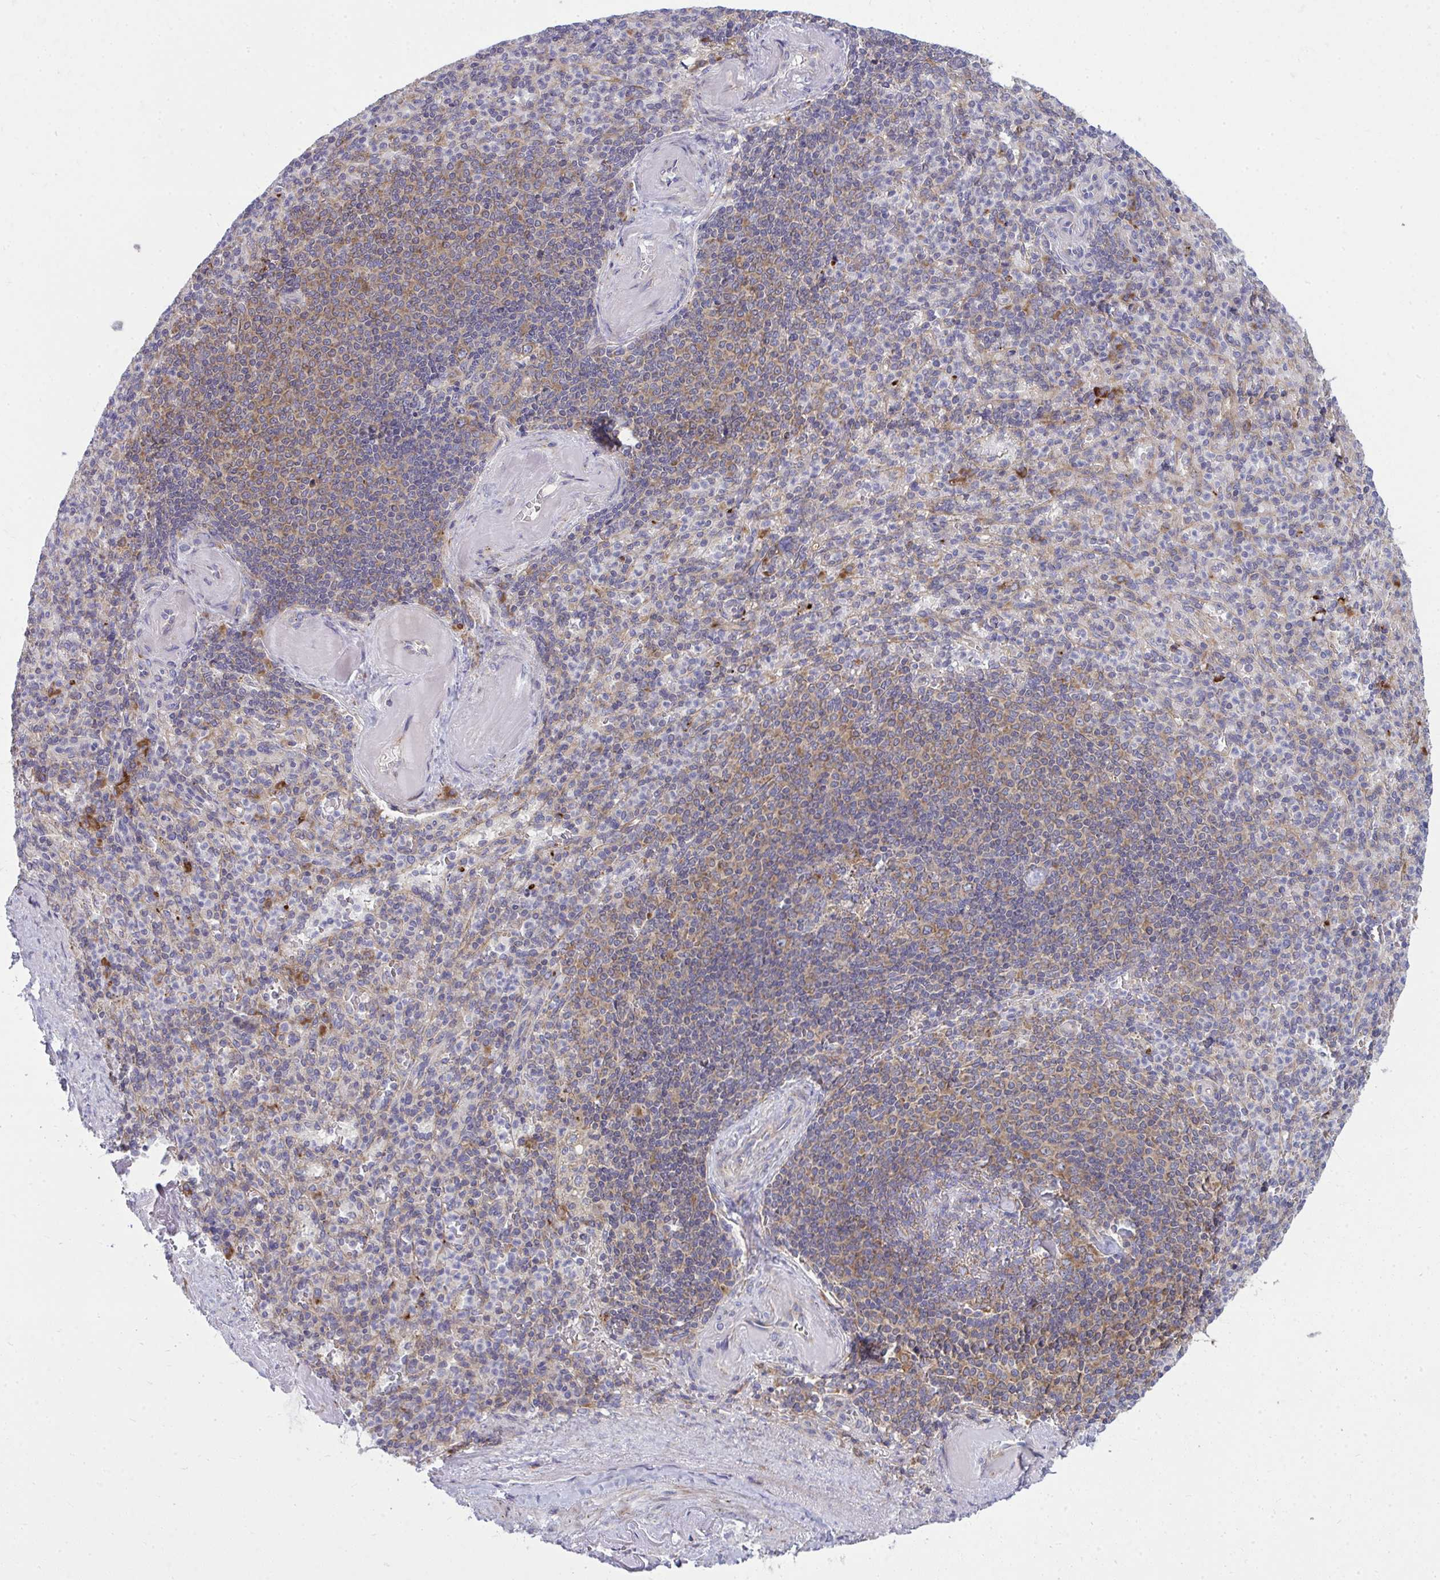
{"staining": {"intensity": "moderate", "quantity": "25%-75%", "location": "cytoplasmic/membranous"}, "tissue": "spleen", "cell_type": "Cells in red pulp", "image_type": "normal", "snomed": [{"axis": "morphology", "description": "Normal tissue, NOS"}, {"axis": "topography", "description": "Spleen"}], "caption": "DAB immunohistochemical staining of benign human spleen displays moderate cytoplasmic/membranous protein positivity in approximately 25%-75% of cells in red pulp. Nuclei are stained in blue.", "gene": "GFPT2", "patient": {"sex": "female", "age": 74}}